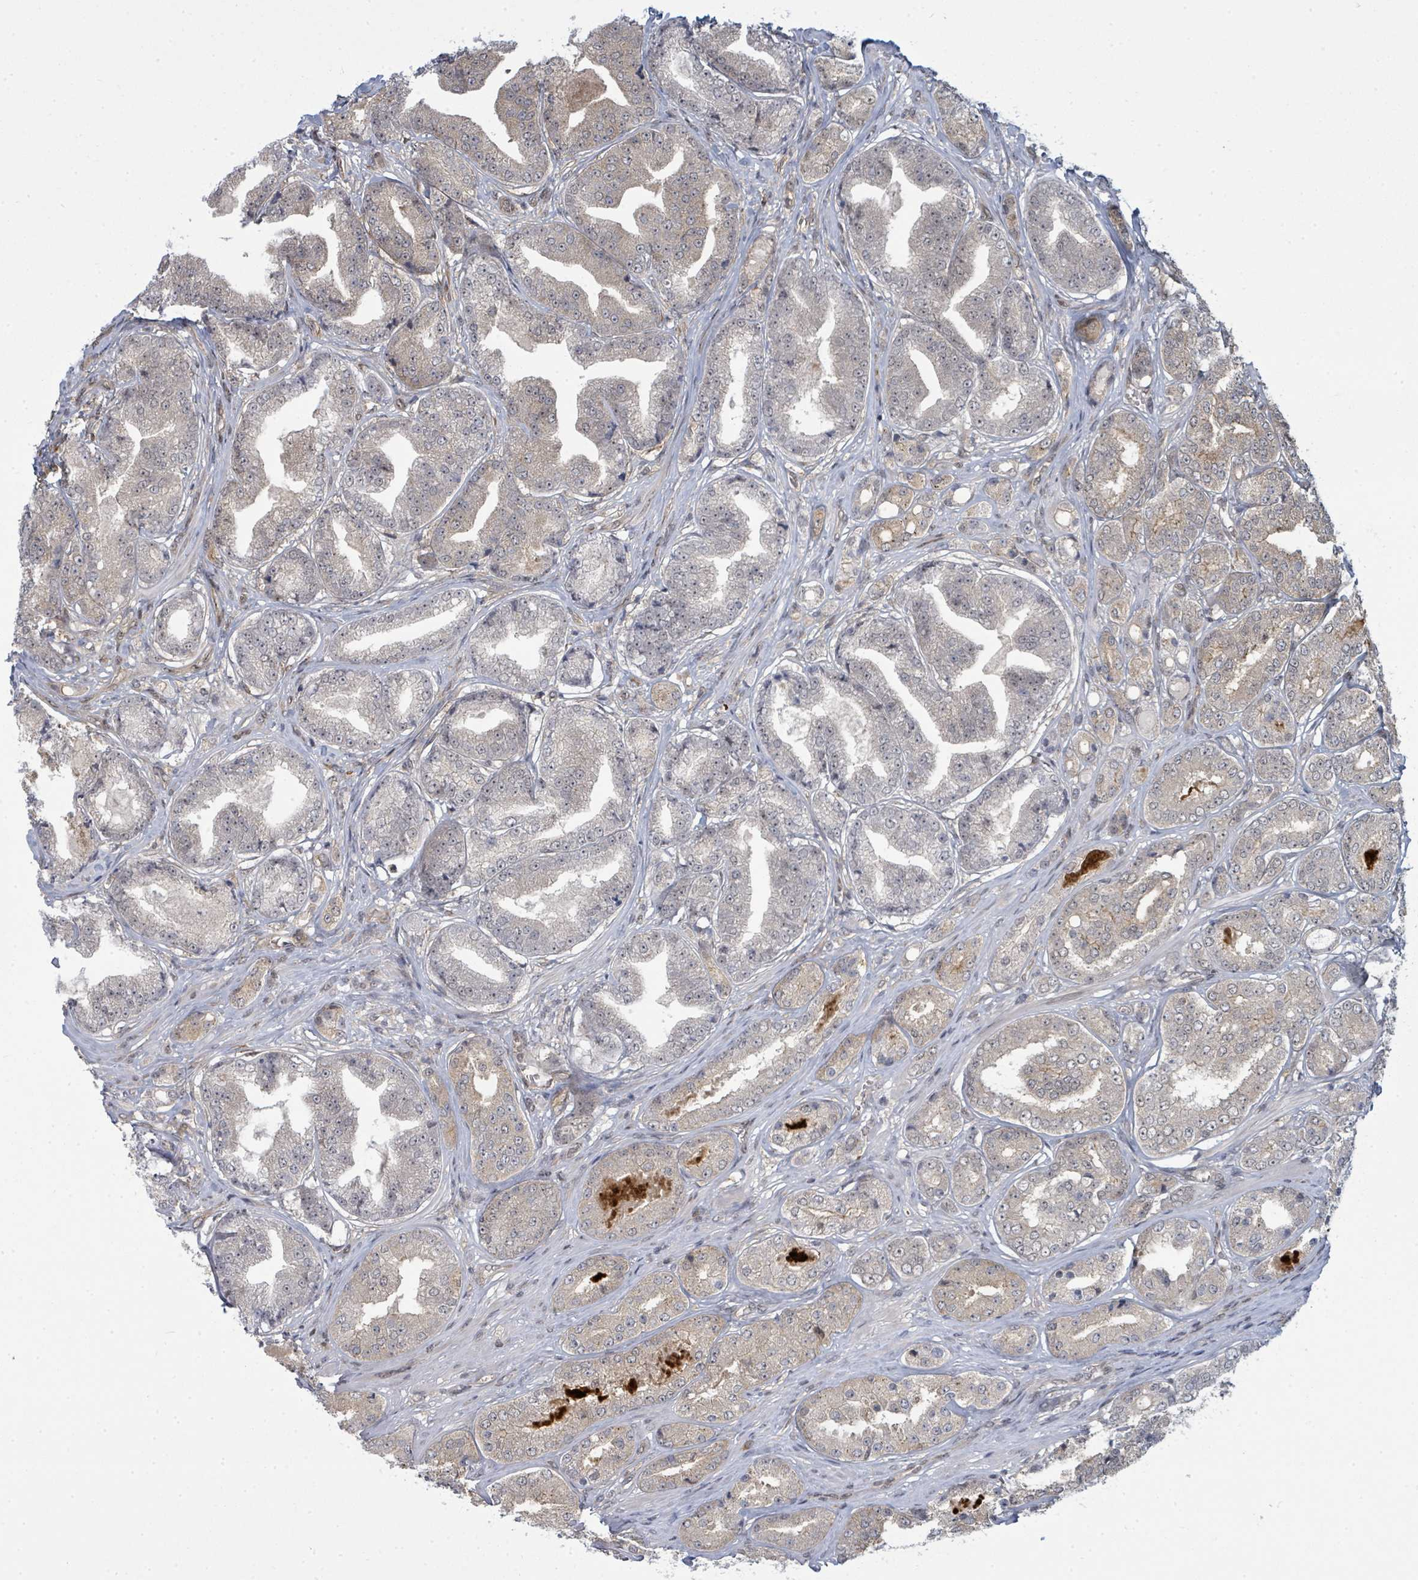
{"staining": {"intensity": "weak", "quantity": "25%-75%", "location": "cytoplasmic/membranous"}, "tissue": "prostate cancer", "cell_type": "Tumor cells", "image_type": "cancer", "snomed": [{"axis": "morphology", "description": "Adenocarcinoma, High grade"}, {"axis": "topography", "description": "Prostate"}], "caption": "IHC of human high-grade adenocarcinoma (prostate) demonstrates low levels of weak cytoplasmic/membranous staining in about 25%-75% of tumor cells.", "gene": "PSMG2", "patient": {"sex": "male", "age": 63}}